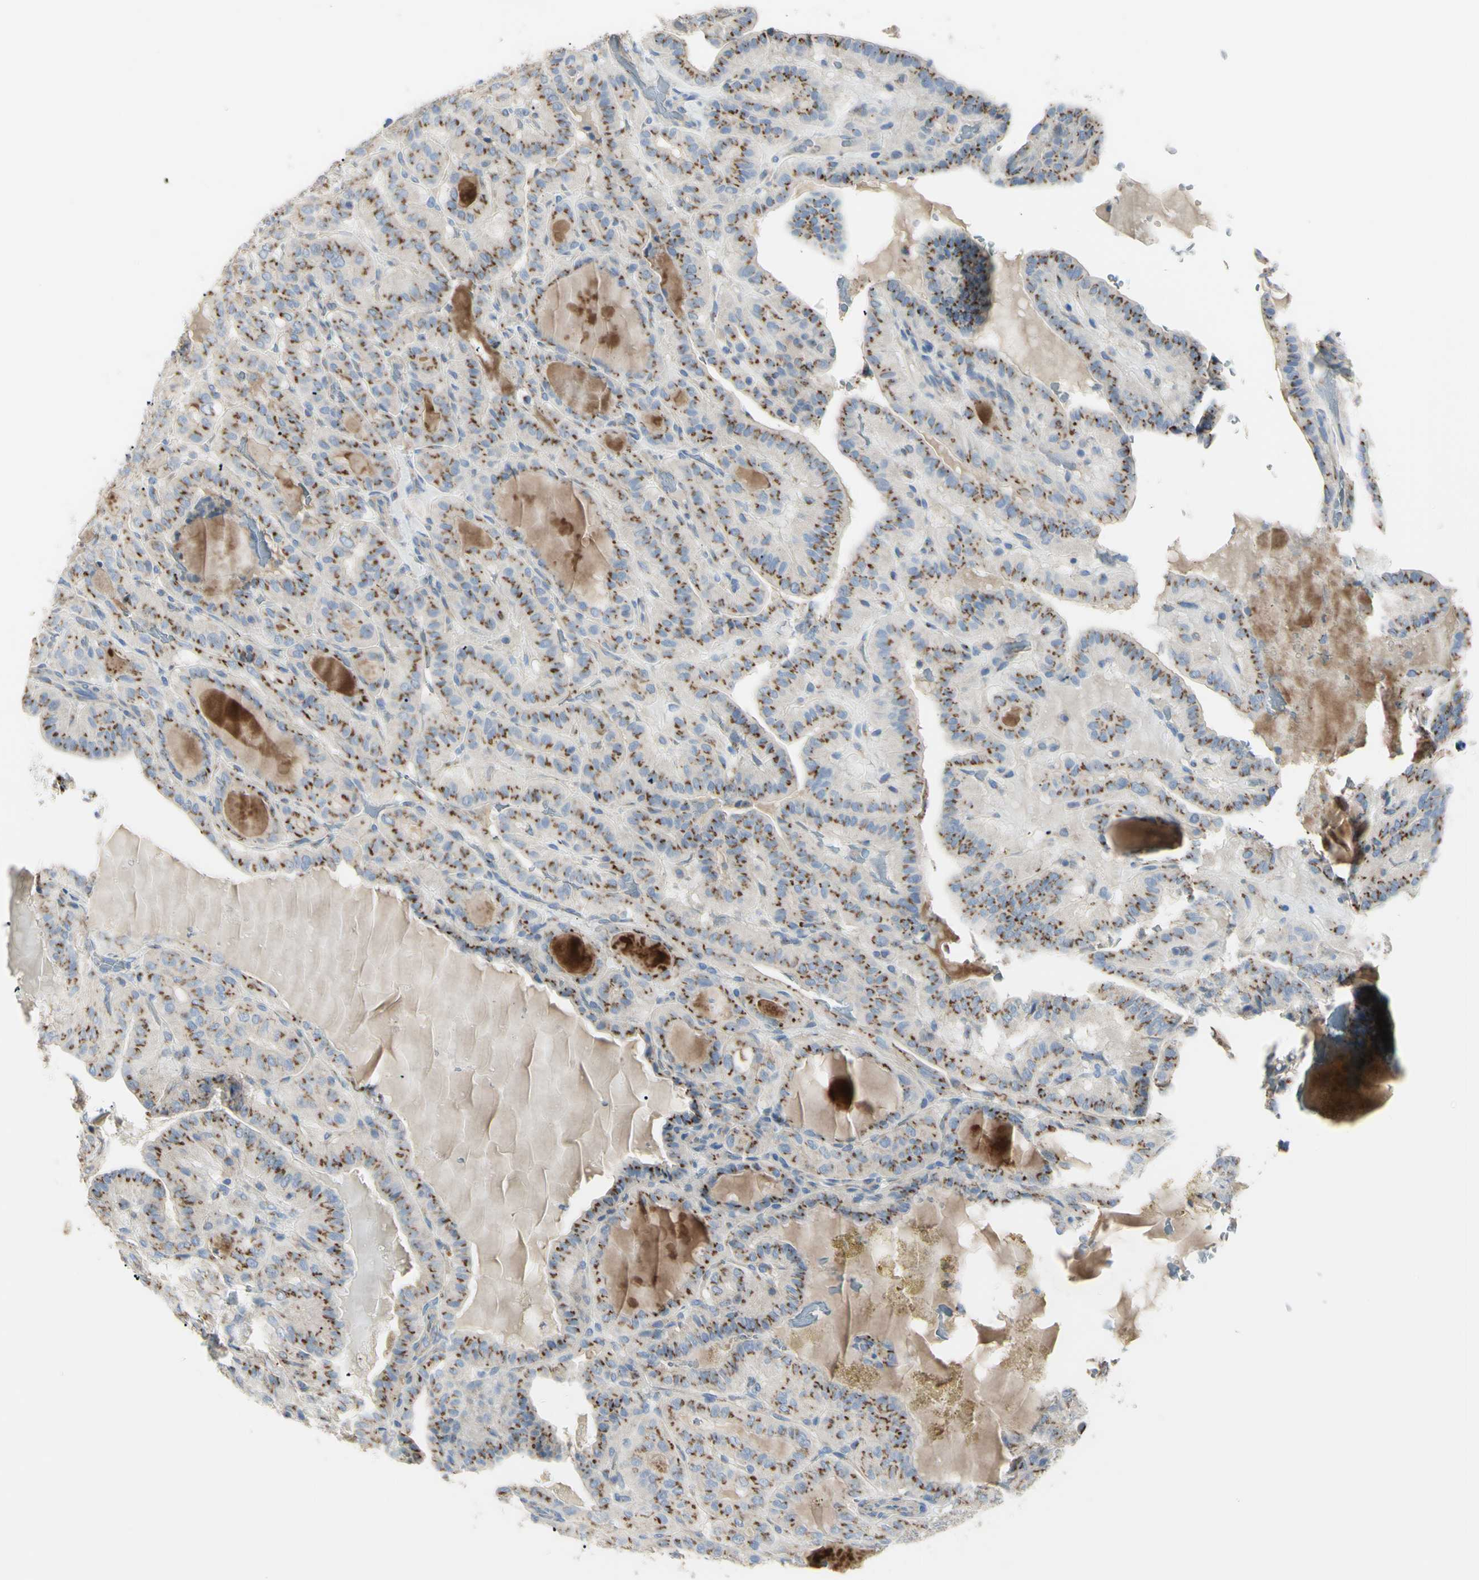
{"staining": {"intensity": "moderate", "quantity": ">75%", "location": "cytoplasmic/membranous"}, "tissue": "thyroid cancer", "cell_type": "Tumor cells", "image_type": "cancer", "snomed": [{"axis": "morphology", "description": "Papillary adenocarcinoma, NOS"}, {"axis": "topography", "description": "Thyroid gland"}], "caption": "There is medium levels of moderate cytoplasmic/membranous expression in tumor cells of thyroid cancer (papillary adenocarcinoma), as demonstrated by immunohistochemical staining (brown color).", "gene": "B4GALT3", "patient": {"sex": "male", "age": 77}}